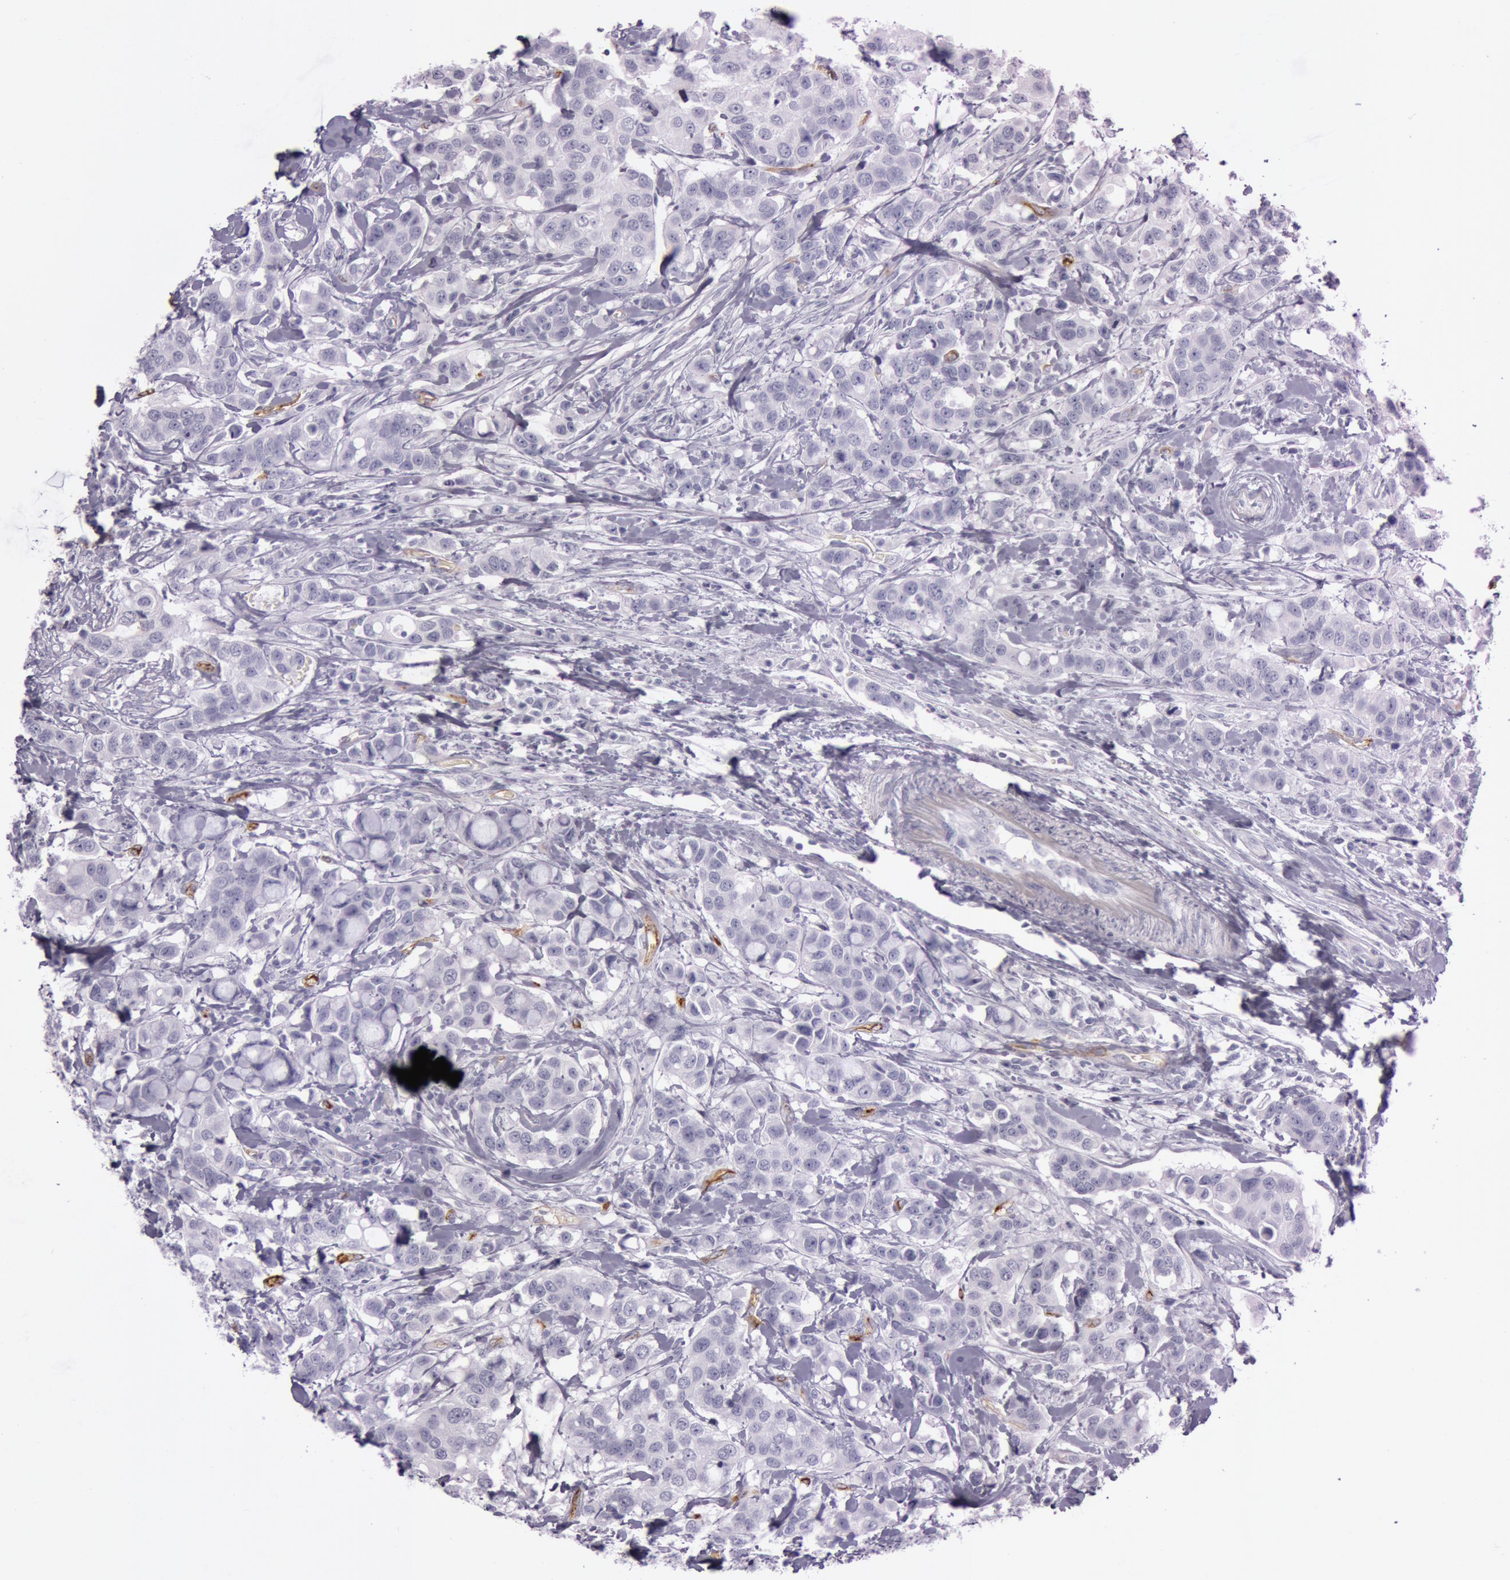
{"staining": {"intensity": "negative", "quantity": "none", "location": "none"}, "tissue": "breast cancer", "cell_type": "Tumor cells", "image_type": "cancer", "snomed": [{"axis": "morphology", "description": "Duct carcinoma"}, {"axis": "topography", "description": "Breast"}], "caption": "Human breast cancer stained for a protein using IHC demonstrates no positivity in tumor cells.", "gene": "FOLH1", "patient": {"sex": "female", "age": 27}}